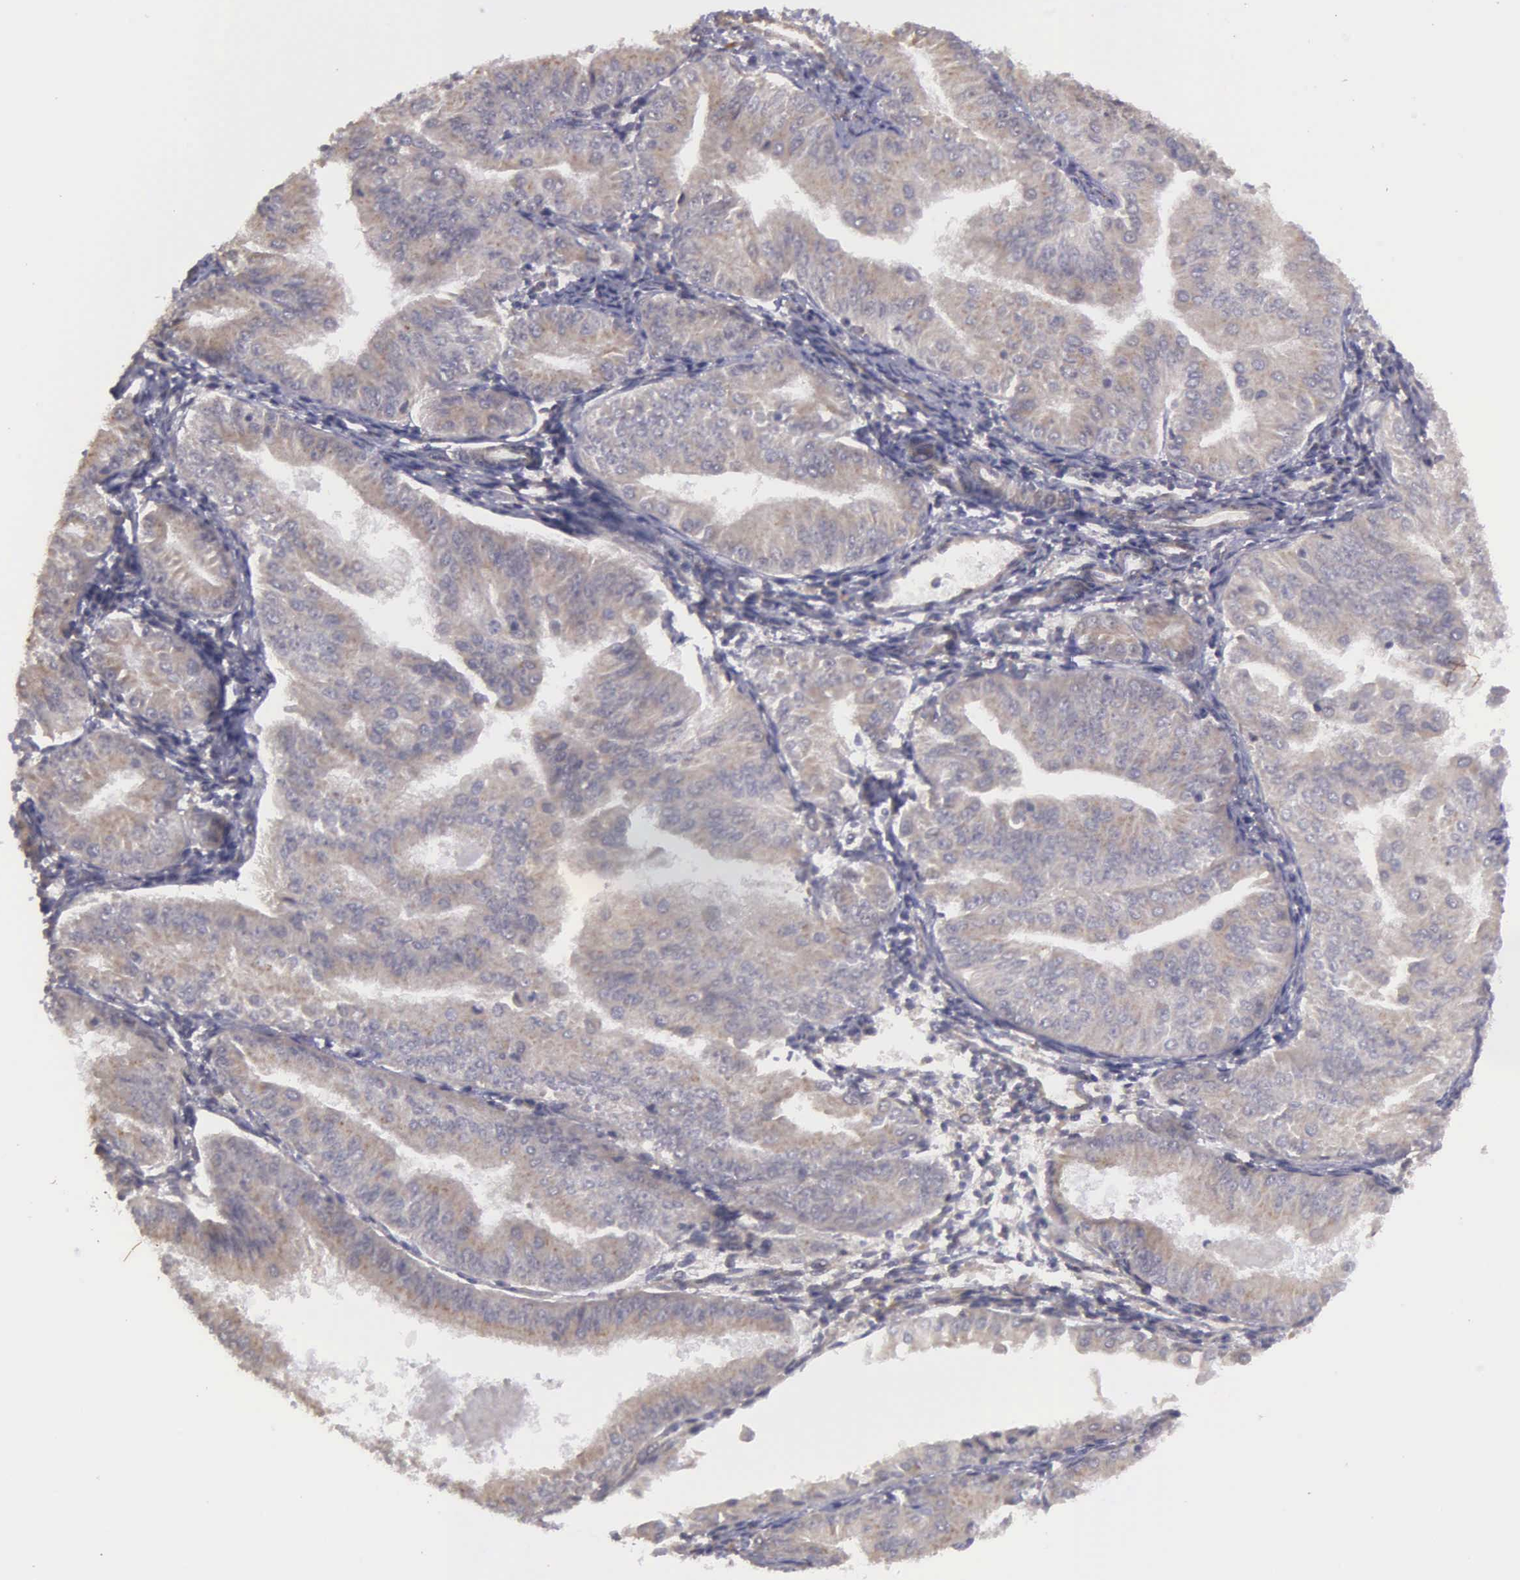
{"staining": {"intensity": "weak", "quantity": ">75%", "location": "cytoplasmic/membranous"}, "tissue": "endometrial cancer", "cell_type": "Tumor cells", "image_type": "cancer", "snomed": [{"axis": "morphology", "description": "Adenocarcinoma, NOS"}, {"axis": "topography", "description": "Endometrium"}], "caption": "About >75% of tumor cells in adenocarcinoma (endometrial) exhibit weak cytoplasmic/membranous protein staining as visualized by brown immunohistochemical staining.", "gene": "RTL10", "patient": {"sex": "female", "age": 53}}